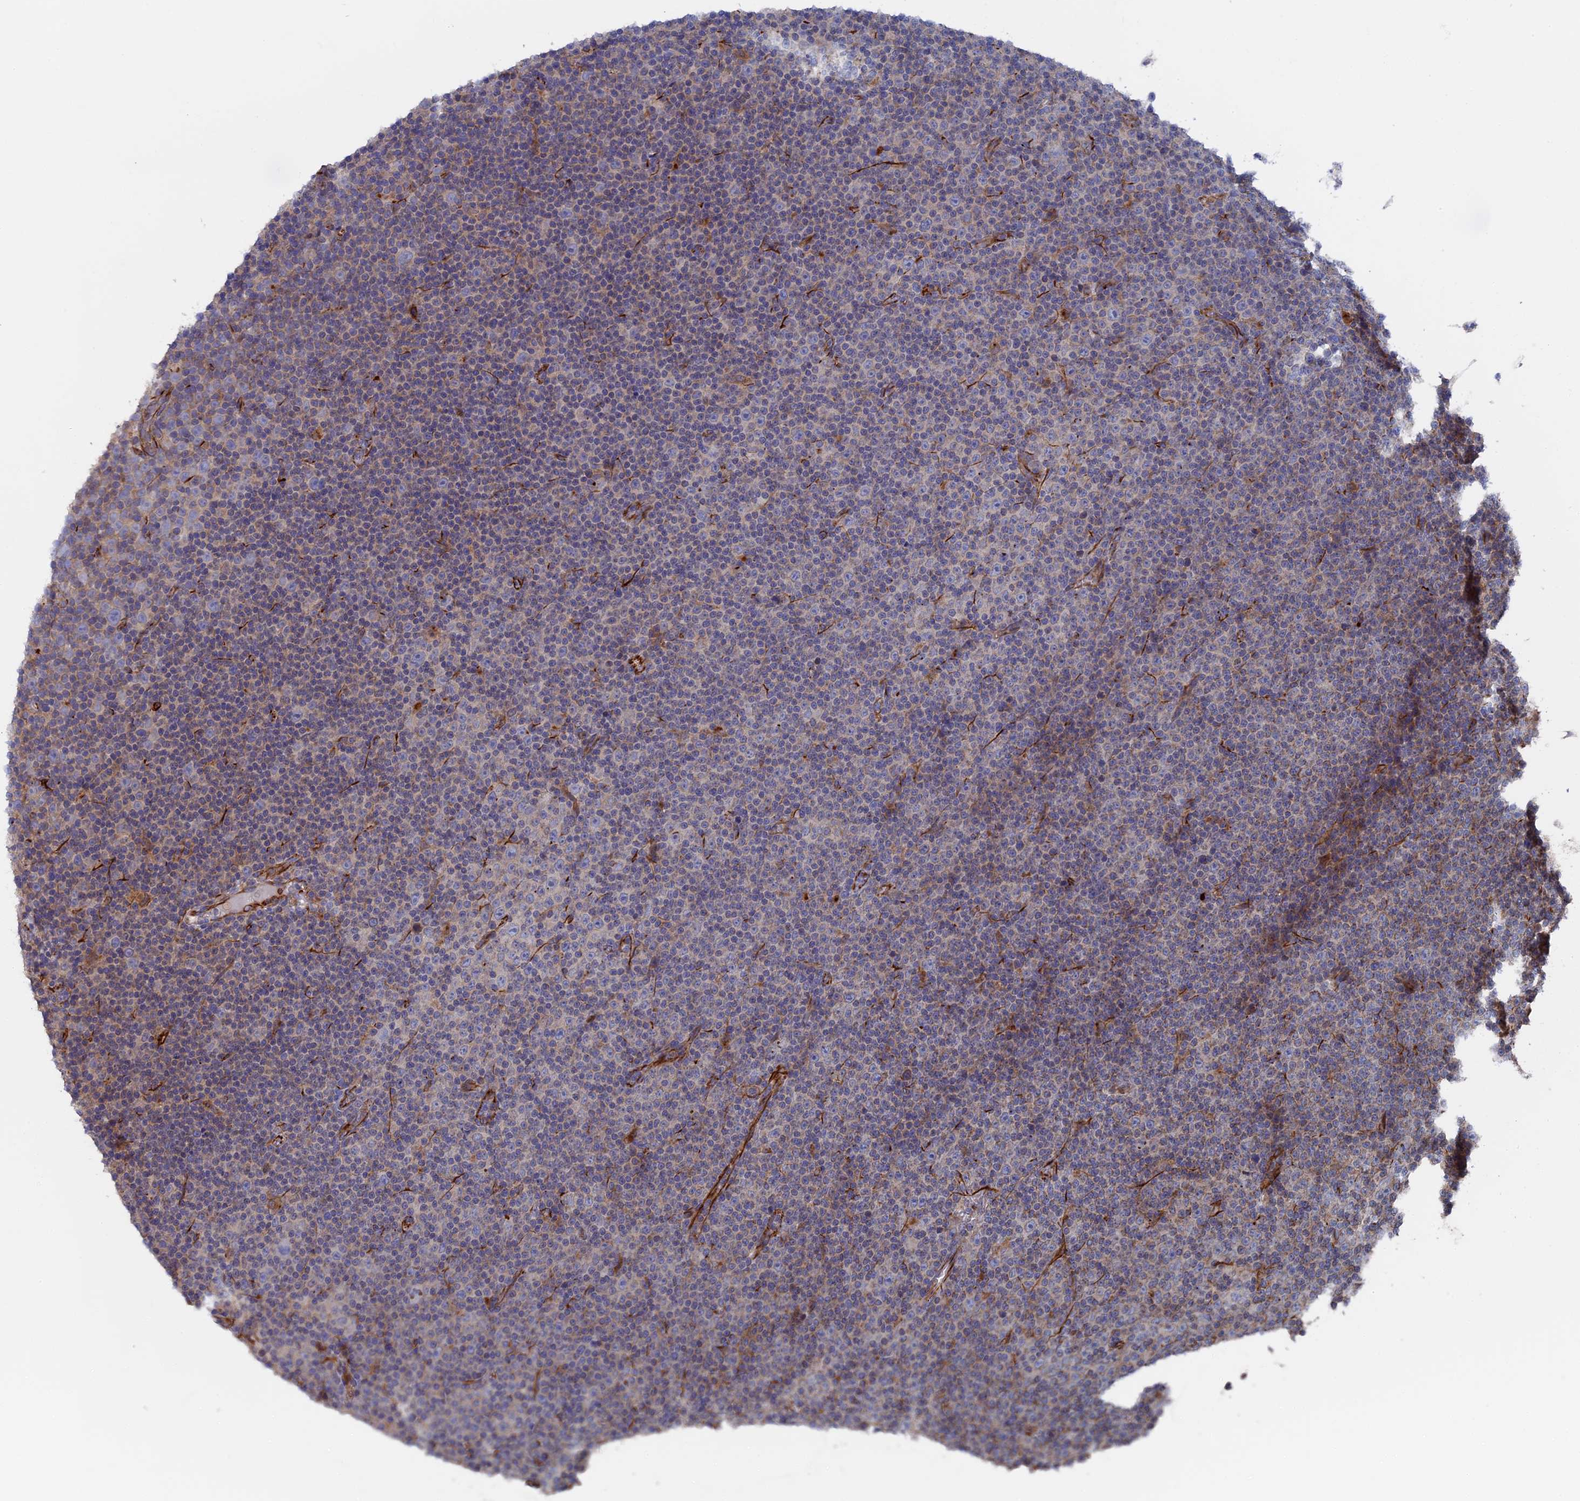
{"staining": {"intensity": "negative", "quantity": "none", "location": "none"}, "tissue": "lymphoma", "cell_type": "Tumor cells", "image_type": "cancer", "snomed": [{"axis": "morphology", "description": "Malignant lymphoma, non-Hodgkin's type, Low grade"}, {"axis": "topography", "description": "Lymph node"}], "caption": "Immunohistochemistry (IHC) histopathology image of human low-grade malignant lymphoma, non-Hodgkin's type stained for a protein (brown), which demonstrates no expression in tumor cells. (Stains: DAB IHC with hematoxylin counter stain, Microscopy: brightfield microscopy at high magnification).", "gene": "SMG9", "patient": {"sex": "female", "age": 67}}